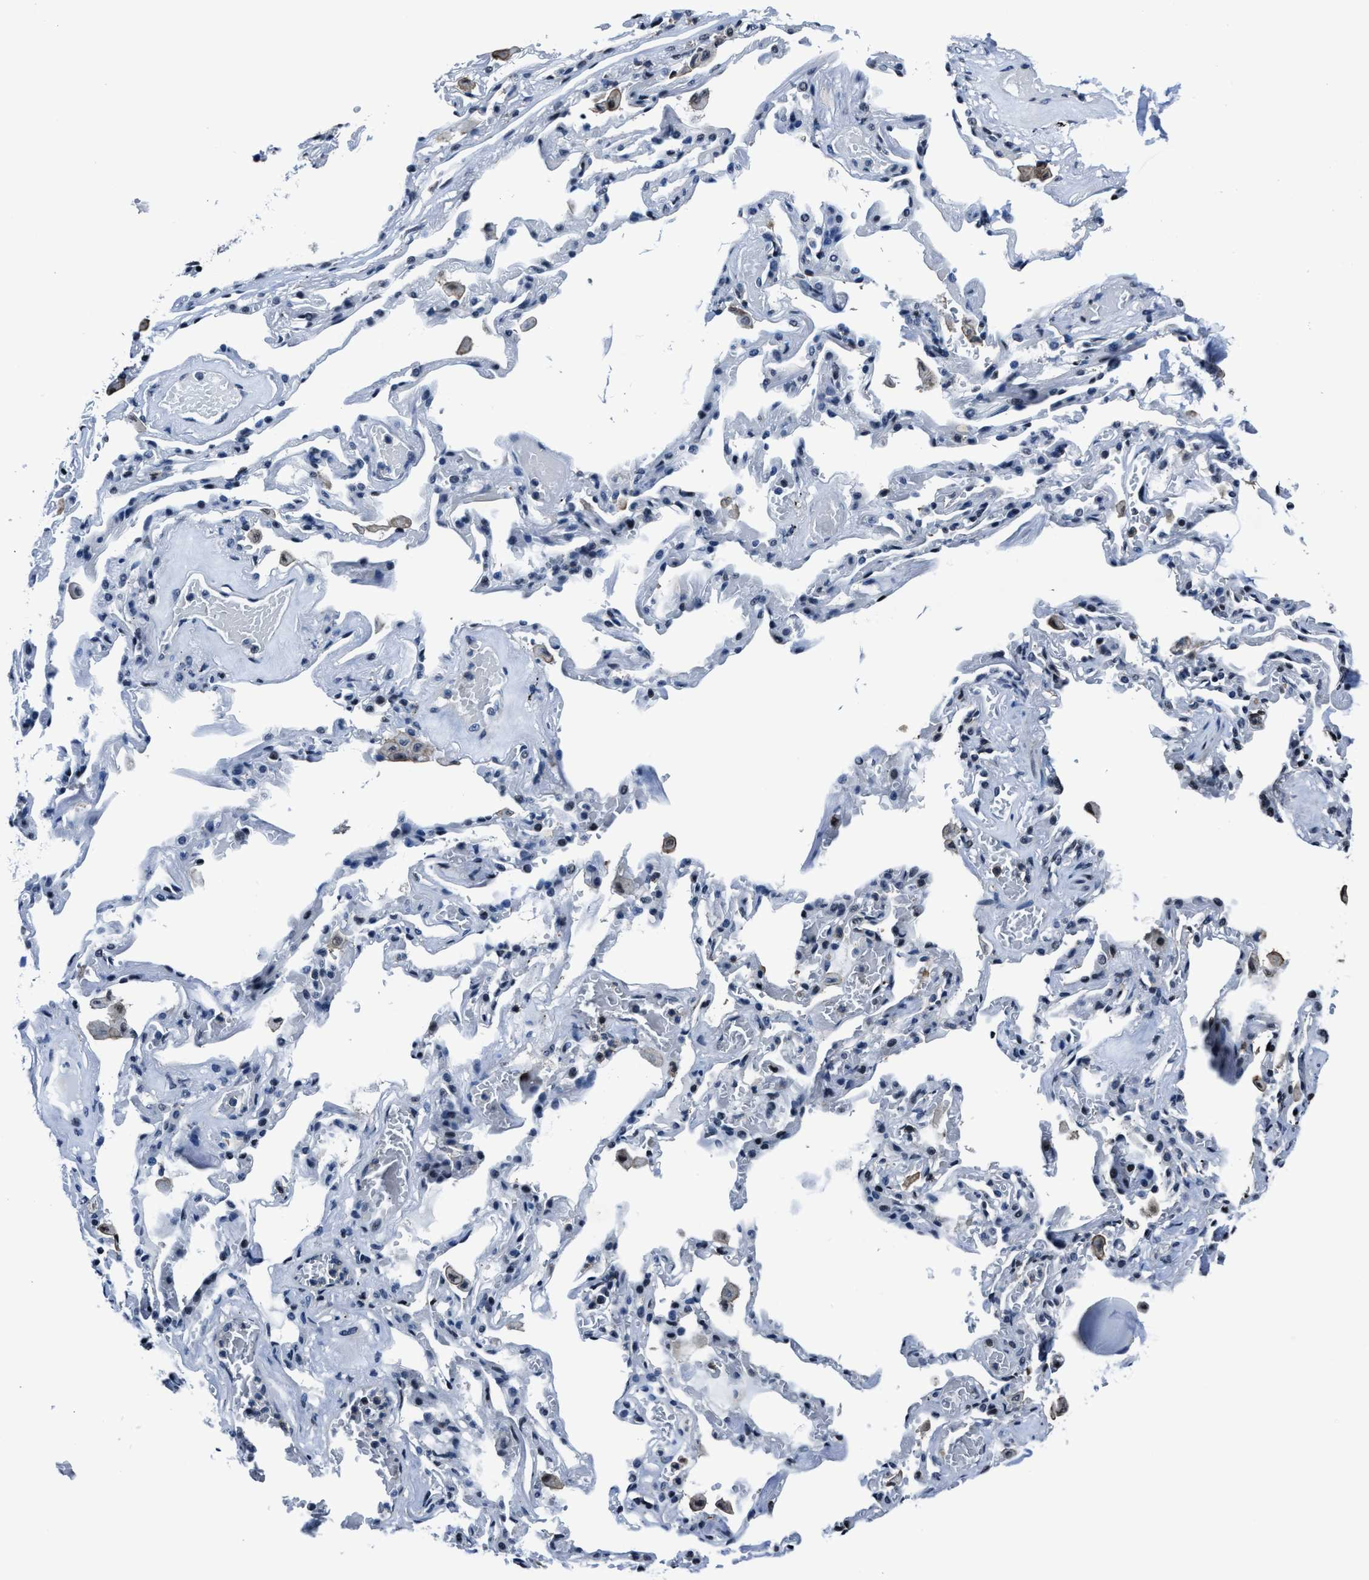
{"staining": {"intensity": "moderate", "quantity": ">75%", "location": "nuclear"}, "tissue": "adipose tissue", "cell_type": "Adipocytes", "image_type": "normal", "snomed": [{"axis": "morphology", "description": "Normal tissue, NOS"}, {"axis": "topography", "description": "Cartilage tissue"}, {"axis": "topography", "description": "Lung"}], "caption": "Protein analysis of benign adipose tissue demonstrates moderate nuclear positivity in approximately >75% of adipocytes. (Brightfield microscopy of DAB IHC at high magnification).", "gene": "PPIE", "patient": {"sex": "female", "age": 77}}